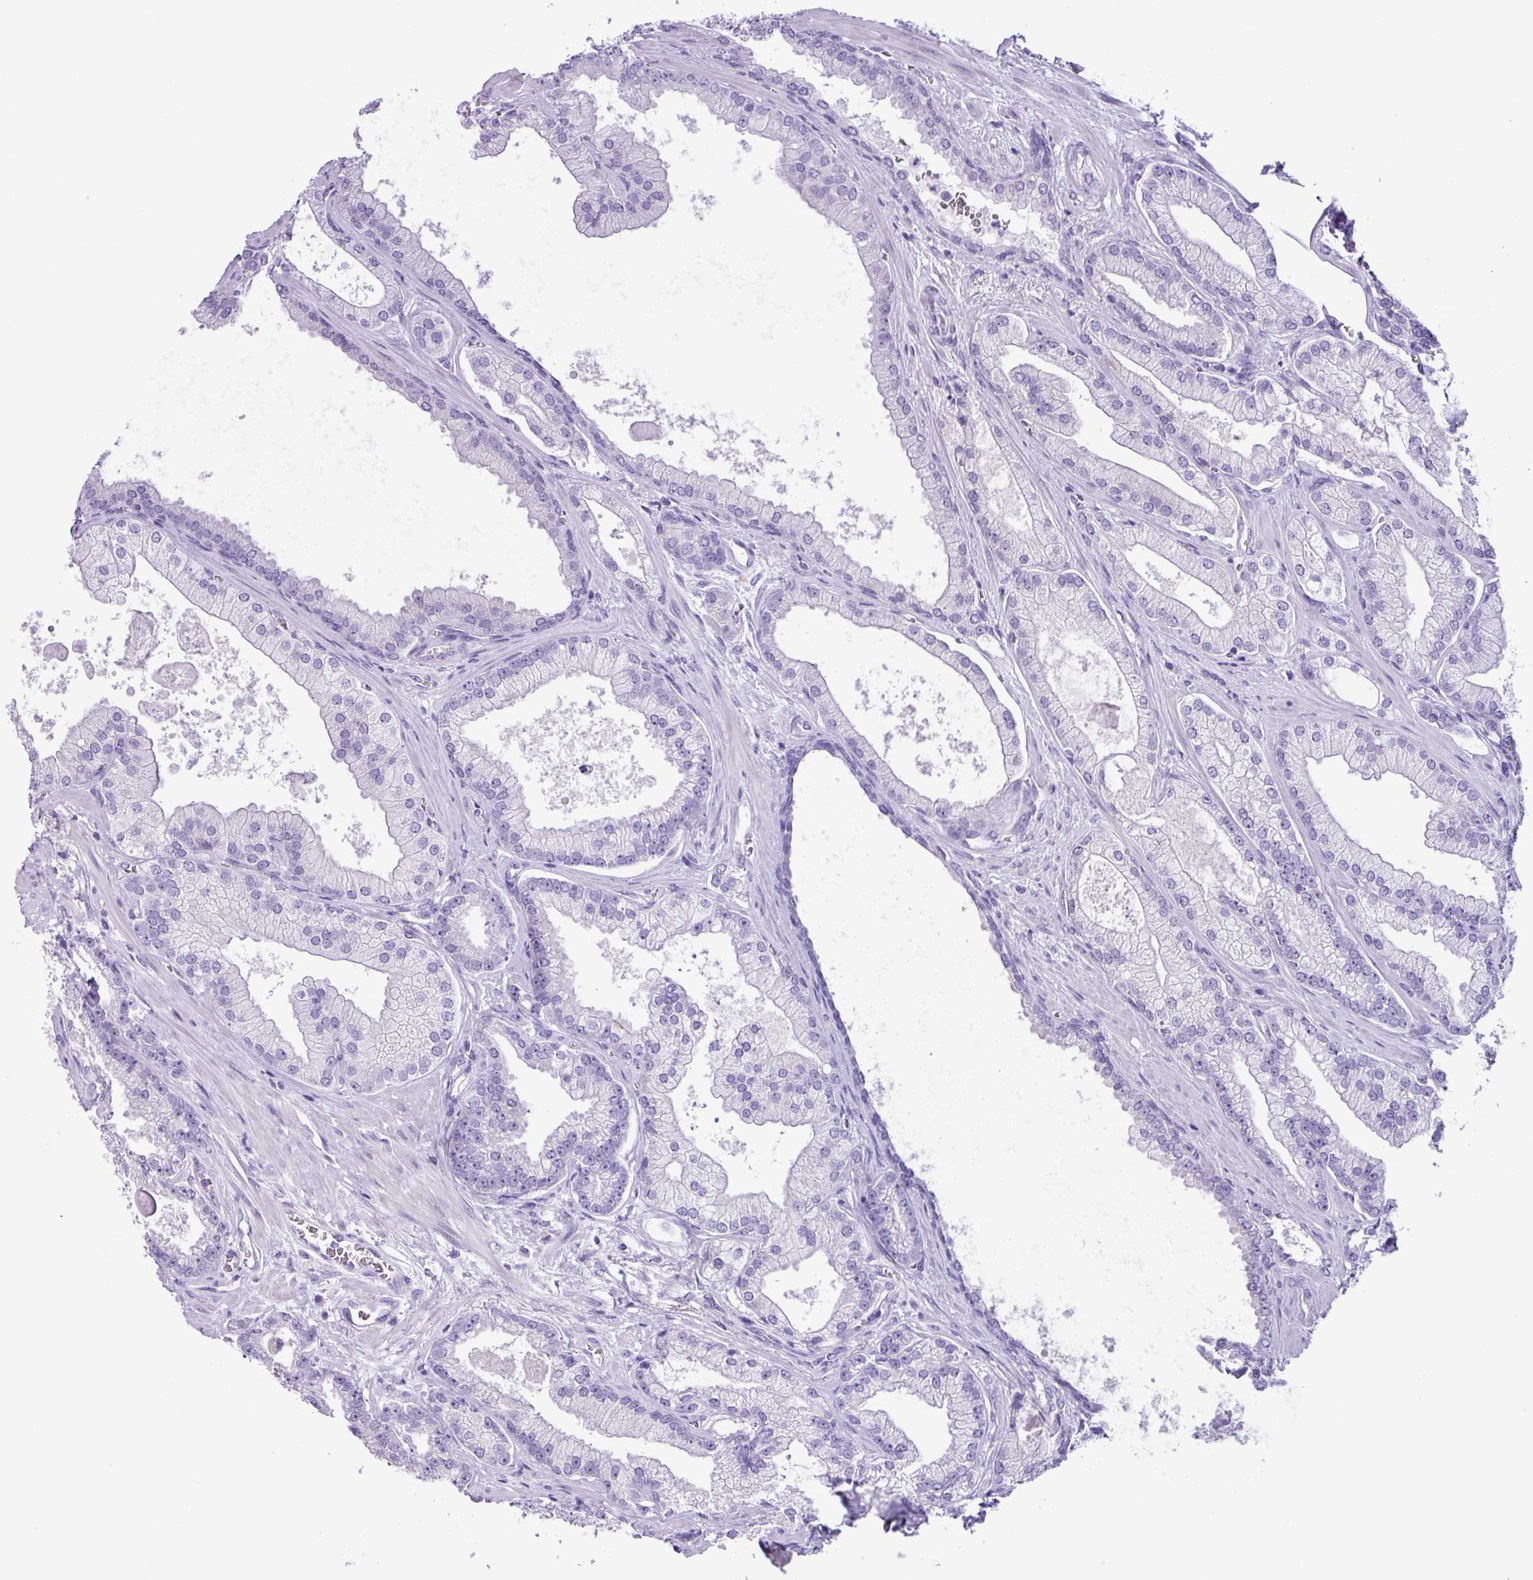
{"staining": {"intensity": "negative", "quantity": "none", "location": "none"}, "tissue": "prostate cancer", "cell_type": "Tumor cells", "image_type": "cancer", "snomed": [{"axis": "morphology", "description": "Adenocarcinoma, High grade"}, {"axis": "topography", "description": "Prostate"}], "caption": "Immunohistochemistry (IHC) of prostate cancer (high-grade adenocarcinoma) shows no positivity in tumor cells.", "gene": "AGO3", "patient": {"sex": "male", "age": 68}}